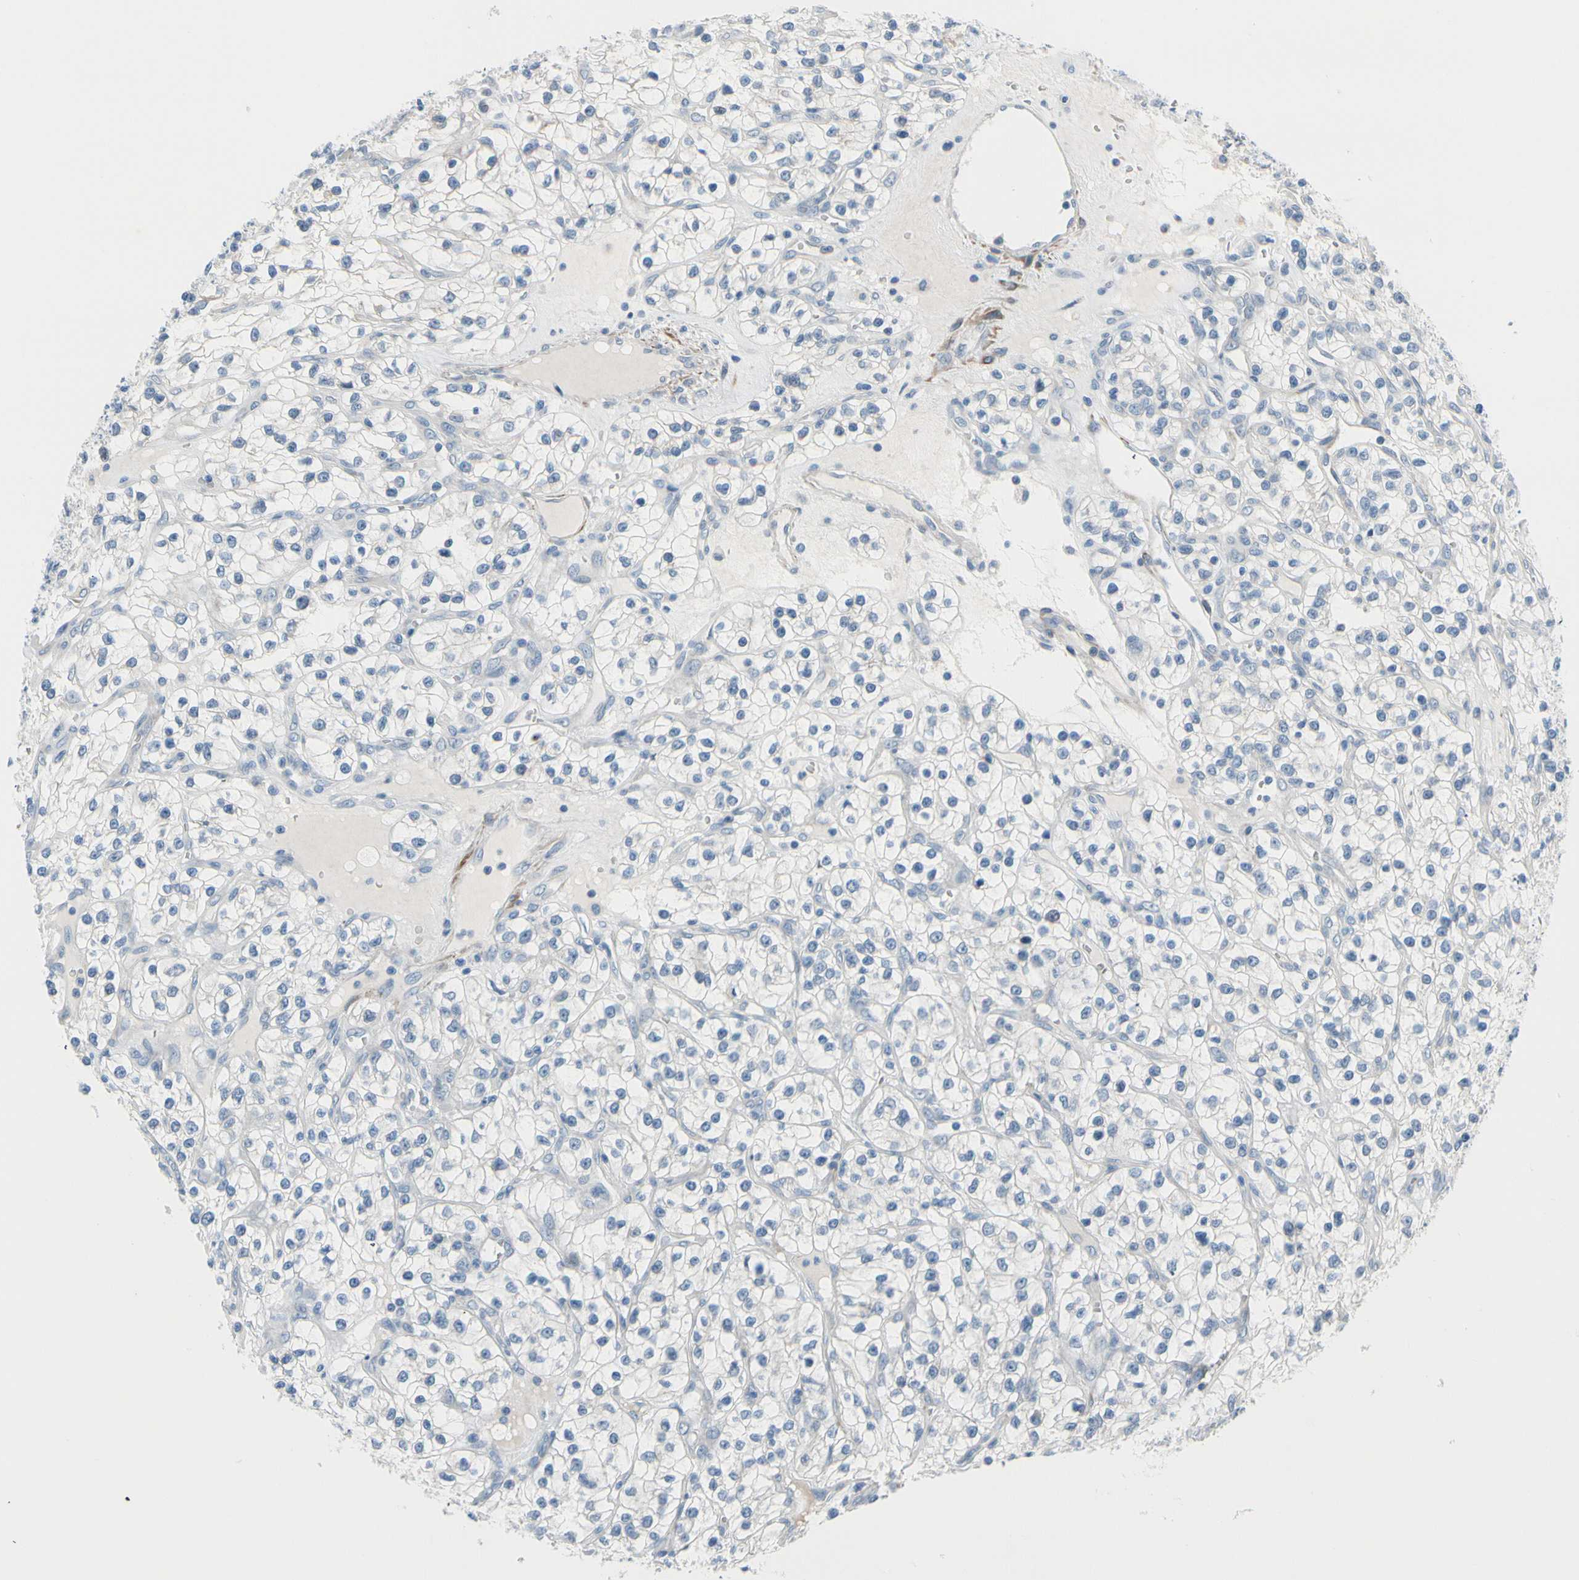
{"staining": {"intensity": "negative", "quantity": "none", "location": "none"}, "tissue": "renal cancer", "cell_type": "Tumor cells", "image_type": "cancer", "snomed": [{"axis": "morphology", "description": "Adenocarcinoma, NOS"}, {"axis": "topography", "description": "Kidney"}], "caption": "Immunohistochemistry (IHC) histopathology image of neoplastic tissue: renal cancer (adenocarcinoma) stained with DAB (3,3'-diaminobenzidine) reveals no significant protein expression in tumor cells. (DAB IHC with hematoxylin counter stain).", "gene": "FCER2", "patient": {"sex": "female", "age": 57}}